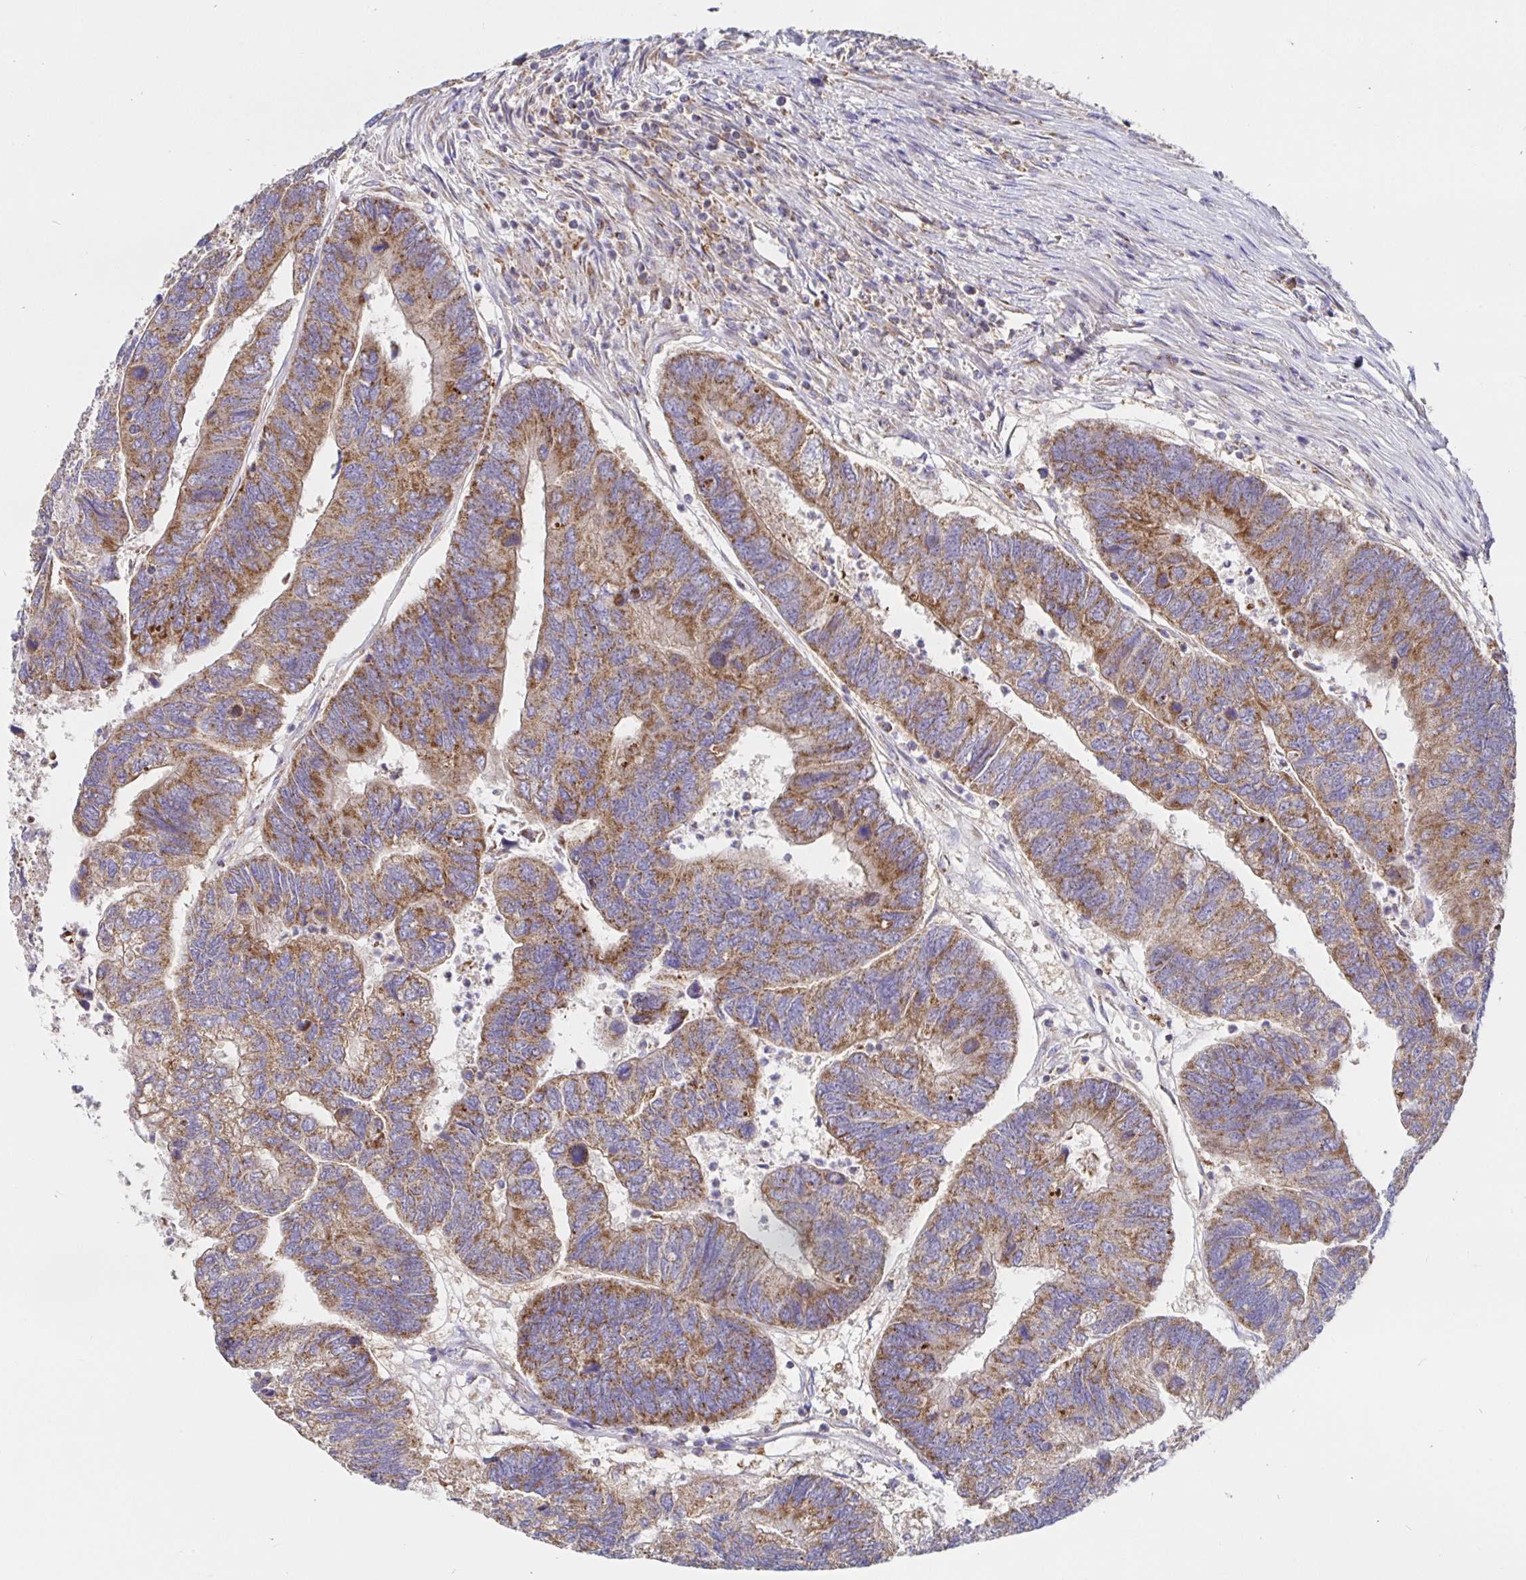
{"staining": {"intensity": "moderate", "quantity": ">75%", "location": "cytoplasmic/membranous"}, "tissue": "colorectal cancer", "cell_type": "Tumor cells", "image_type": "cancer", "snomed": [{"axis": "morphology", "description": "Adenocarcinoma, NOS"}, {"axis": "topography", "description": "Colon"}], "caption": "About >75% of tumor cells in human adenocarcinoma (colorectal) exhibit moderate cytoplasmic/membranous protein expression as visualized by brown immunohistochemical staining.", "gene": "PRDX3", "patient": {"sex": "female", "age": 67}}